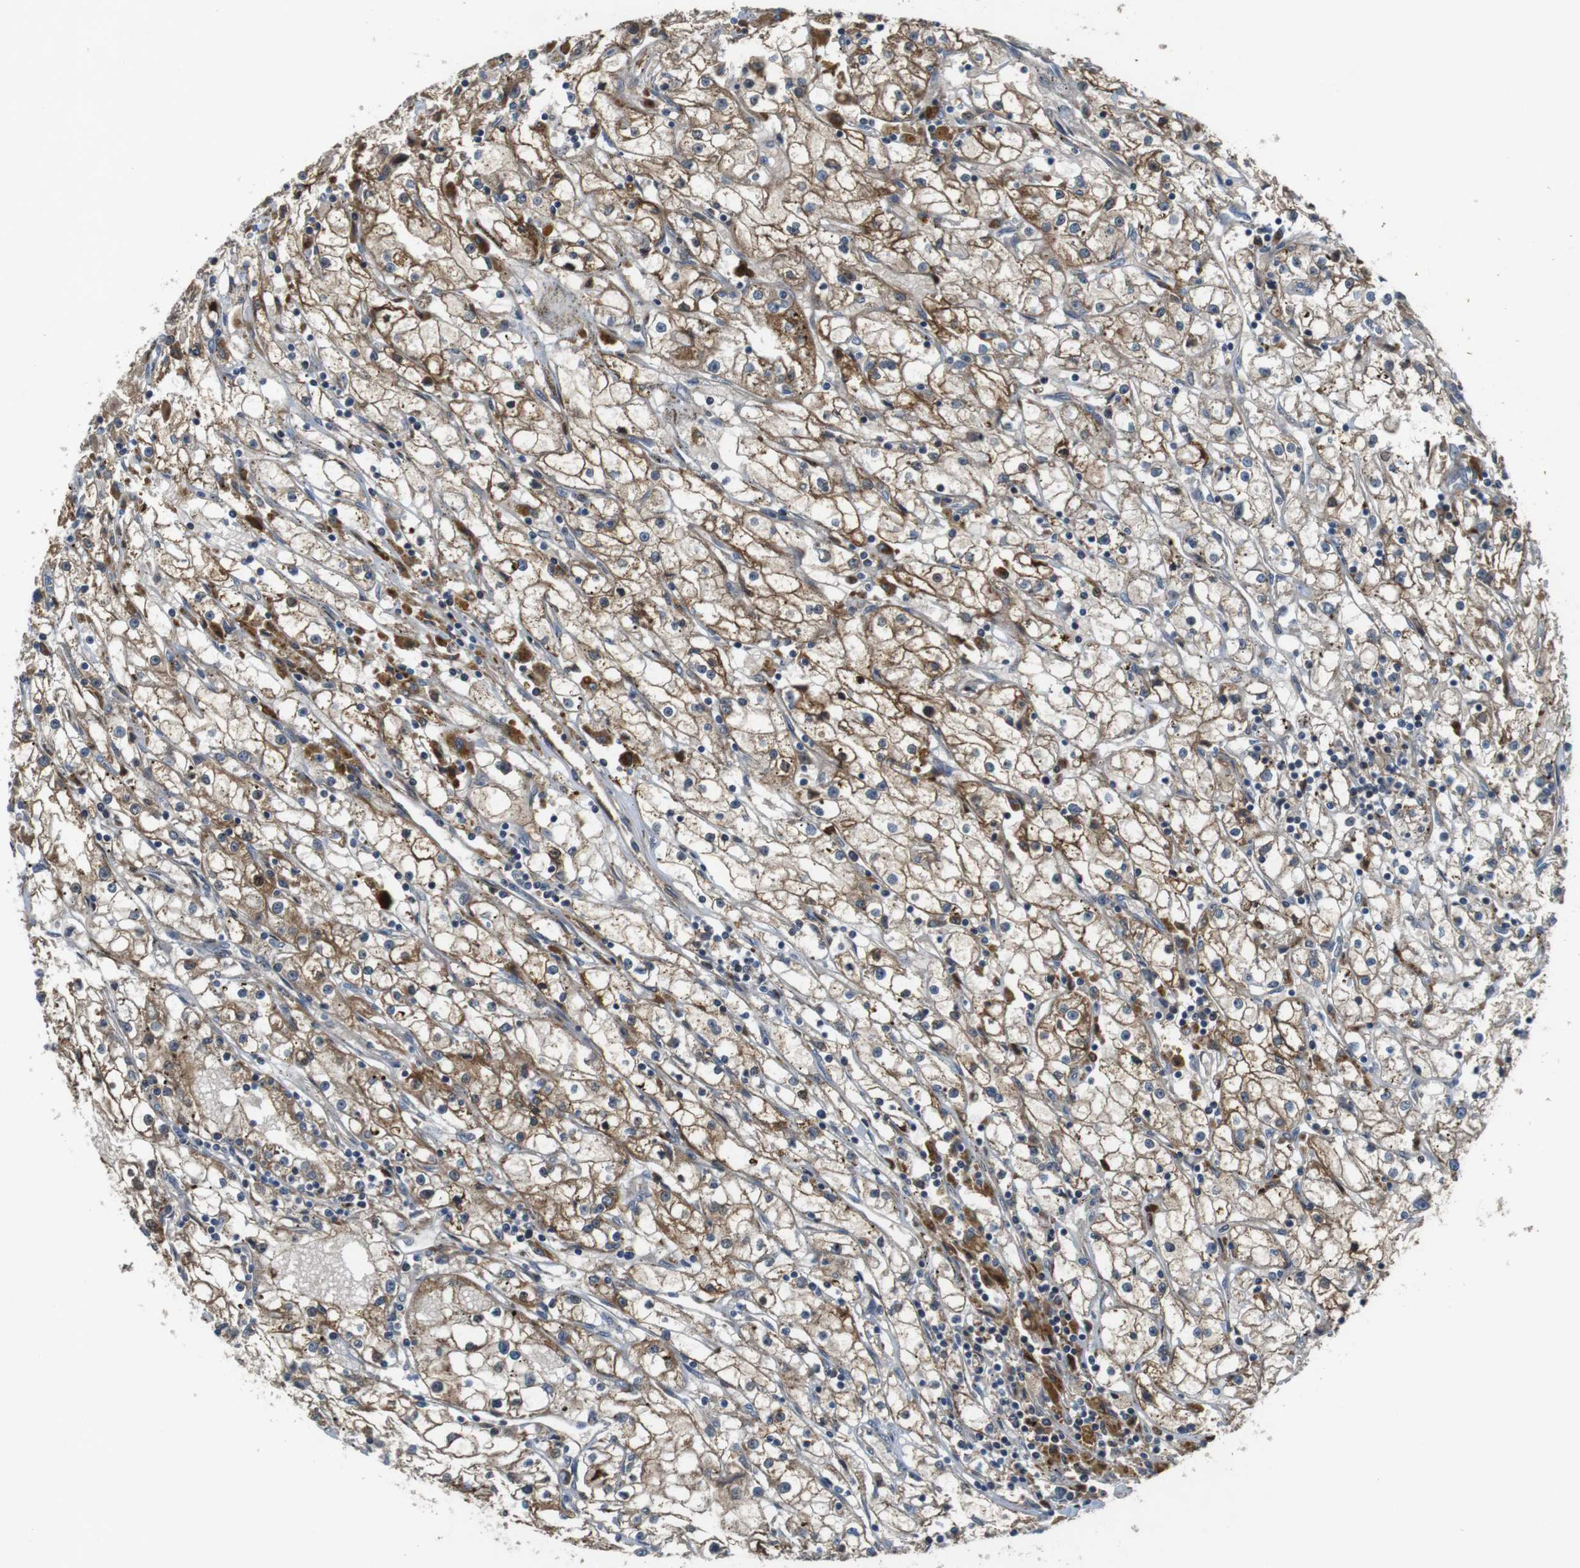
{"staining": {"intensity": "moderate", "quantity": ">75%", "location": "cytoplasmic/membranous"}, "tissue": "renal cancer", "cell_type": "Tumor cells", "image_type": "cancer", "snomed": [{"axis": "morphology", "description": "Adenocarcinoma, NOS"}, {"axis": "topography", "description": "Kidney"}], "caption": "DAB (3,3'-diaminobenzidine) immunohistochemical staining of adenocarcinoma (renal) displays moderate cytoplasmic/membranous protein expression in approximately >75% of tumor cells.", "gene": "IFFO2", "patient": {"sex": "male", "age": 56}}